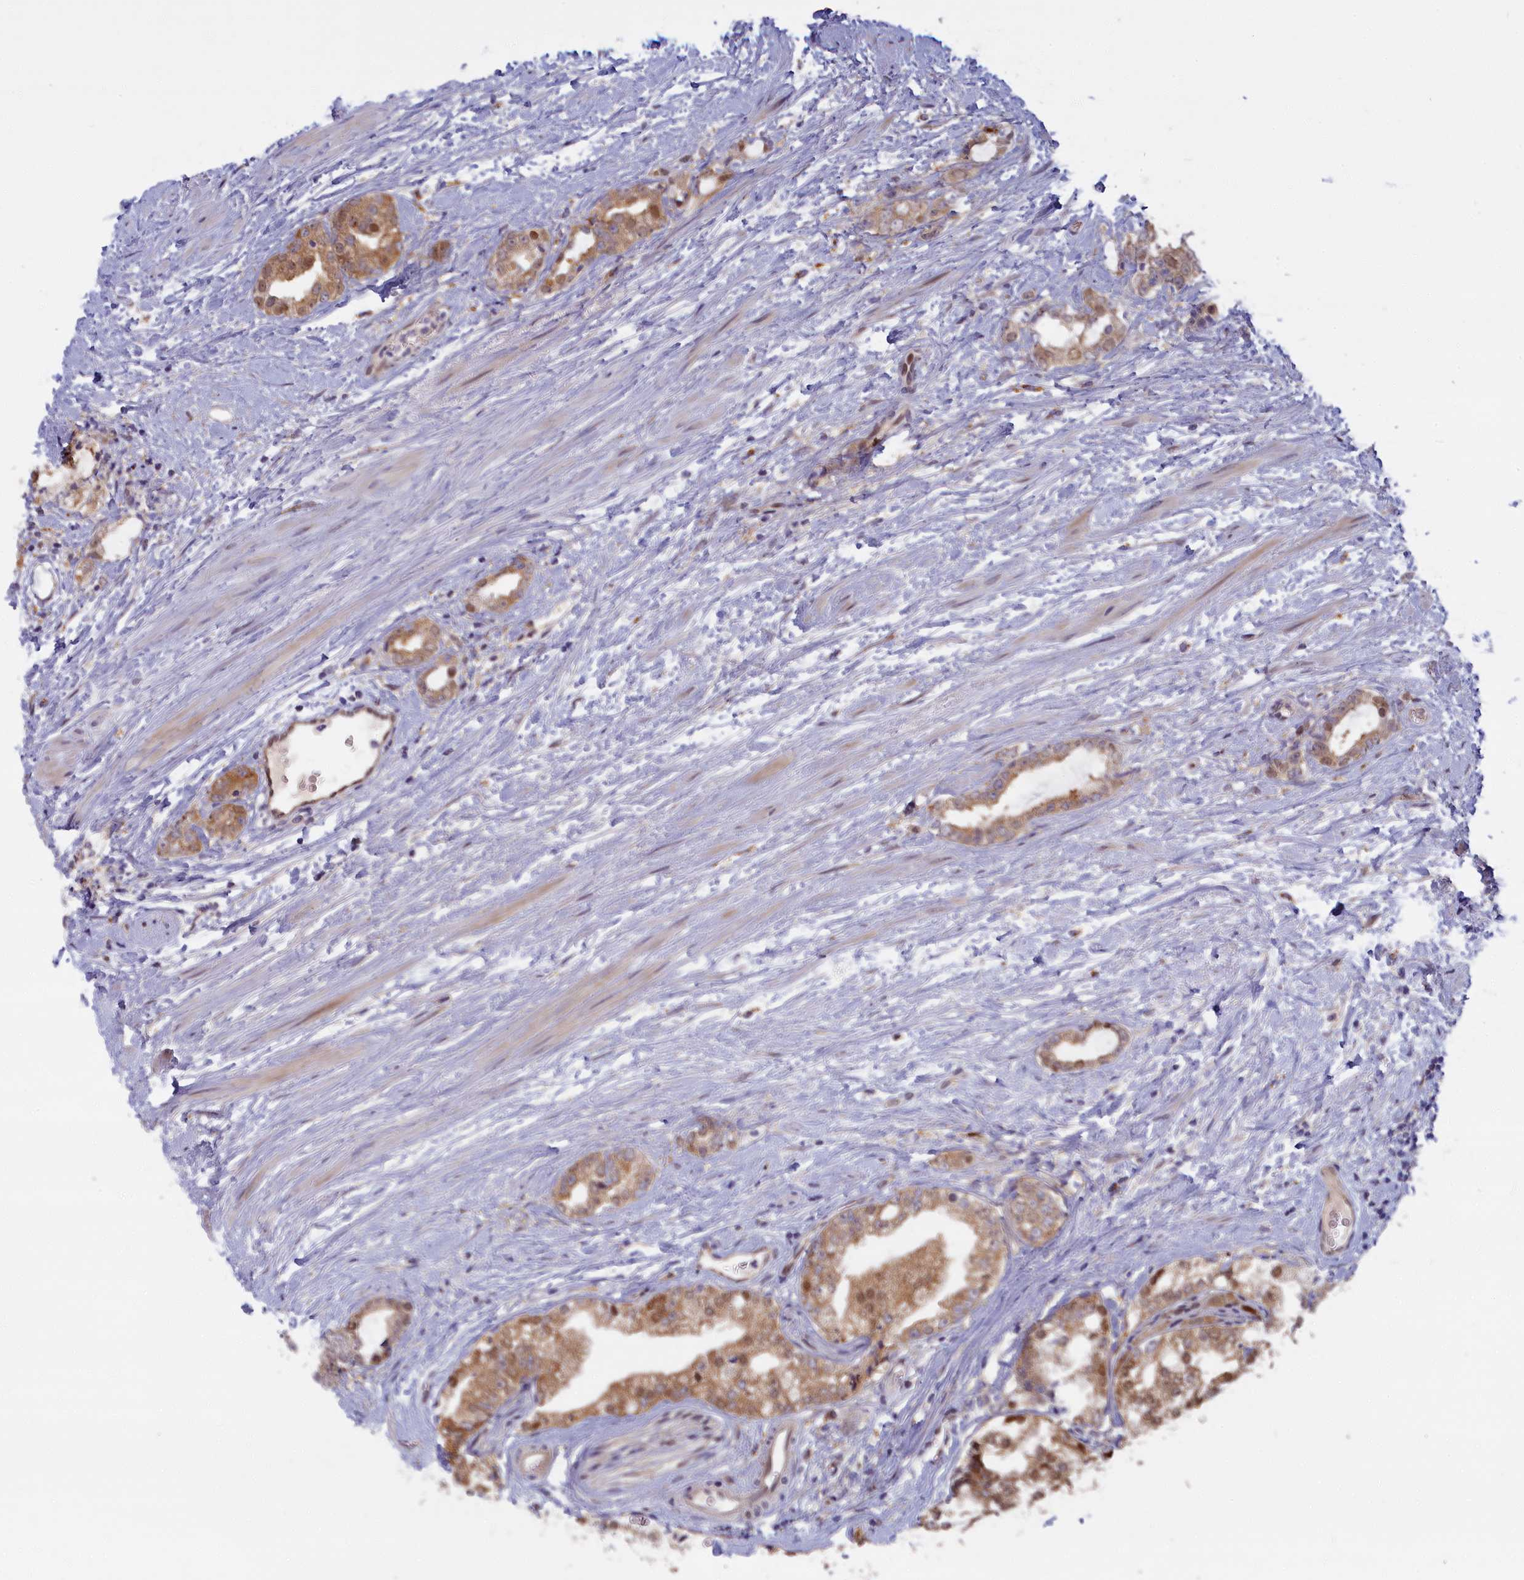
{"staining": {"intensity": "moderate", "quantity": ">75%", "location": "cytoplasmic/membranous,nuclear"}, "tissue": "prostate cancer", "cell_type": "Tumor cells", "image_type": "cancer", "snomed": [{"axis": "morphology", "description": "Adenocarcinoma, High grade"}, {"axis": "topography", "description": "Prostate"}], "caption": "Immunohistochemical staining of prostate adenocarcinoma (high-grade) exhibits medium levels of moderate cytoplasmic/membranous and nuclear protein expression in about >75% of tumor cells.", "gene": "FCSK", "patient": {"sex": "male", "age": 64}}